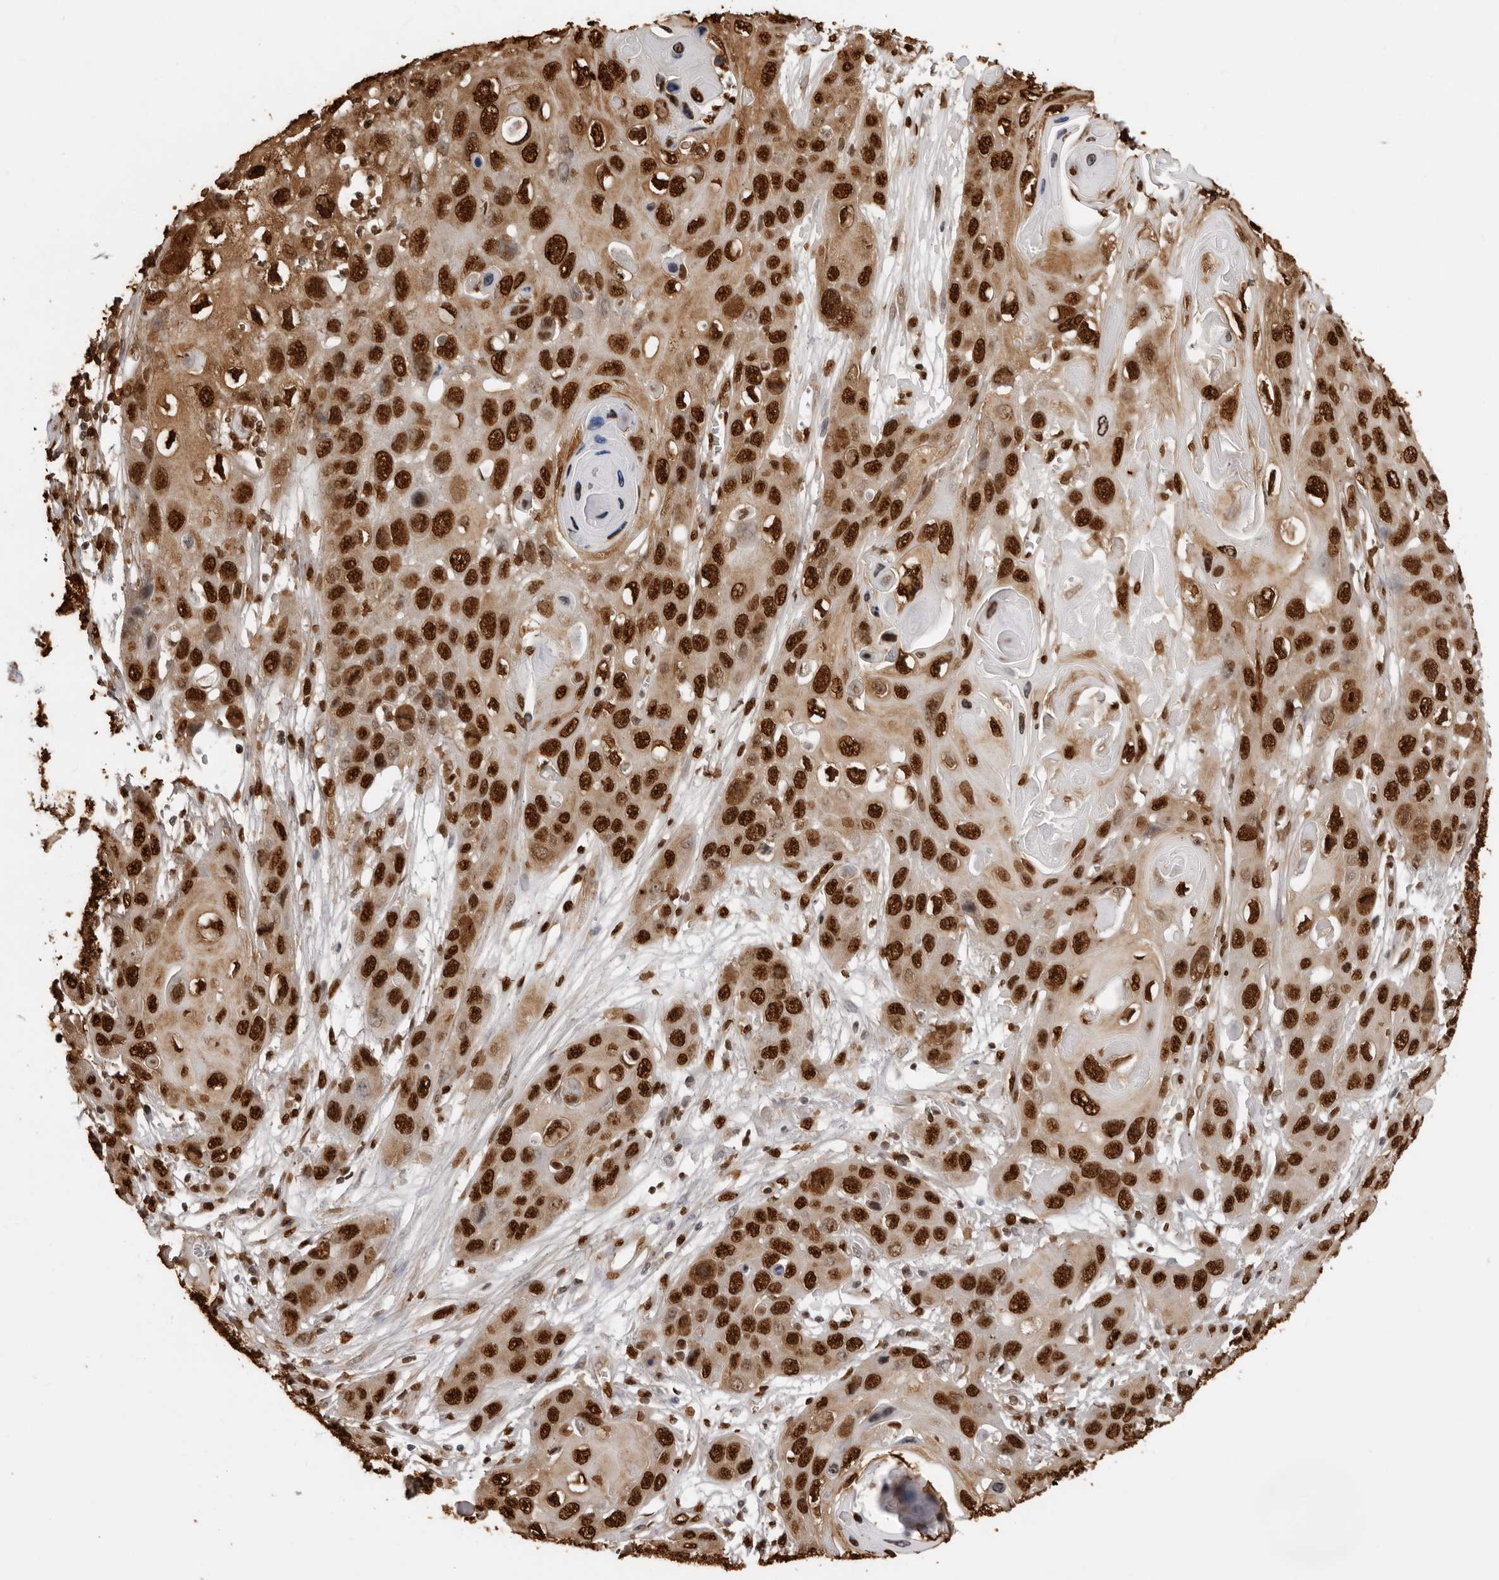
{"staining": {"intensity": "strong", "quantity": ">75%", "location": "nuclear"}, "tissue": "skin cancer", "cell_type": "Tumor cells", "image_type": "cancer", "snomed": [{"axis": "morphology", "description": "Squamous cell carcinoma, NOS"}, {"axis": "topography", "description": "Skin"}], "caption": "A high-resolution micrograph shows immunohistochemistry staining of skin squamous cell carcinoma, which demonstrates strong nuclear staining in about >75% of tumor cells. (brown staining indicates protein expression, while blue staining denotes nuclei).", "gene": "ZFP91", "patient": {"sex": "male", "age": 55}}